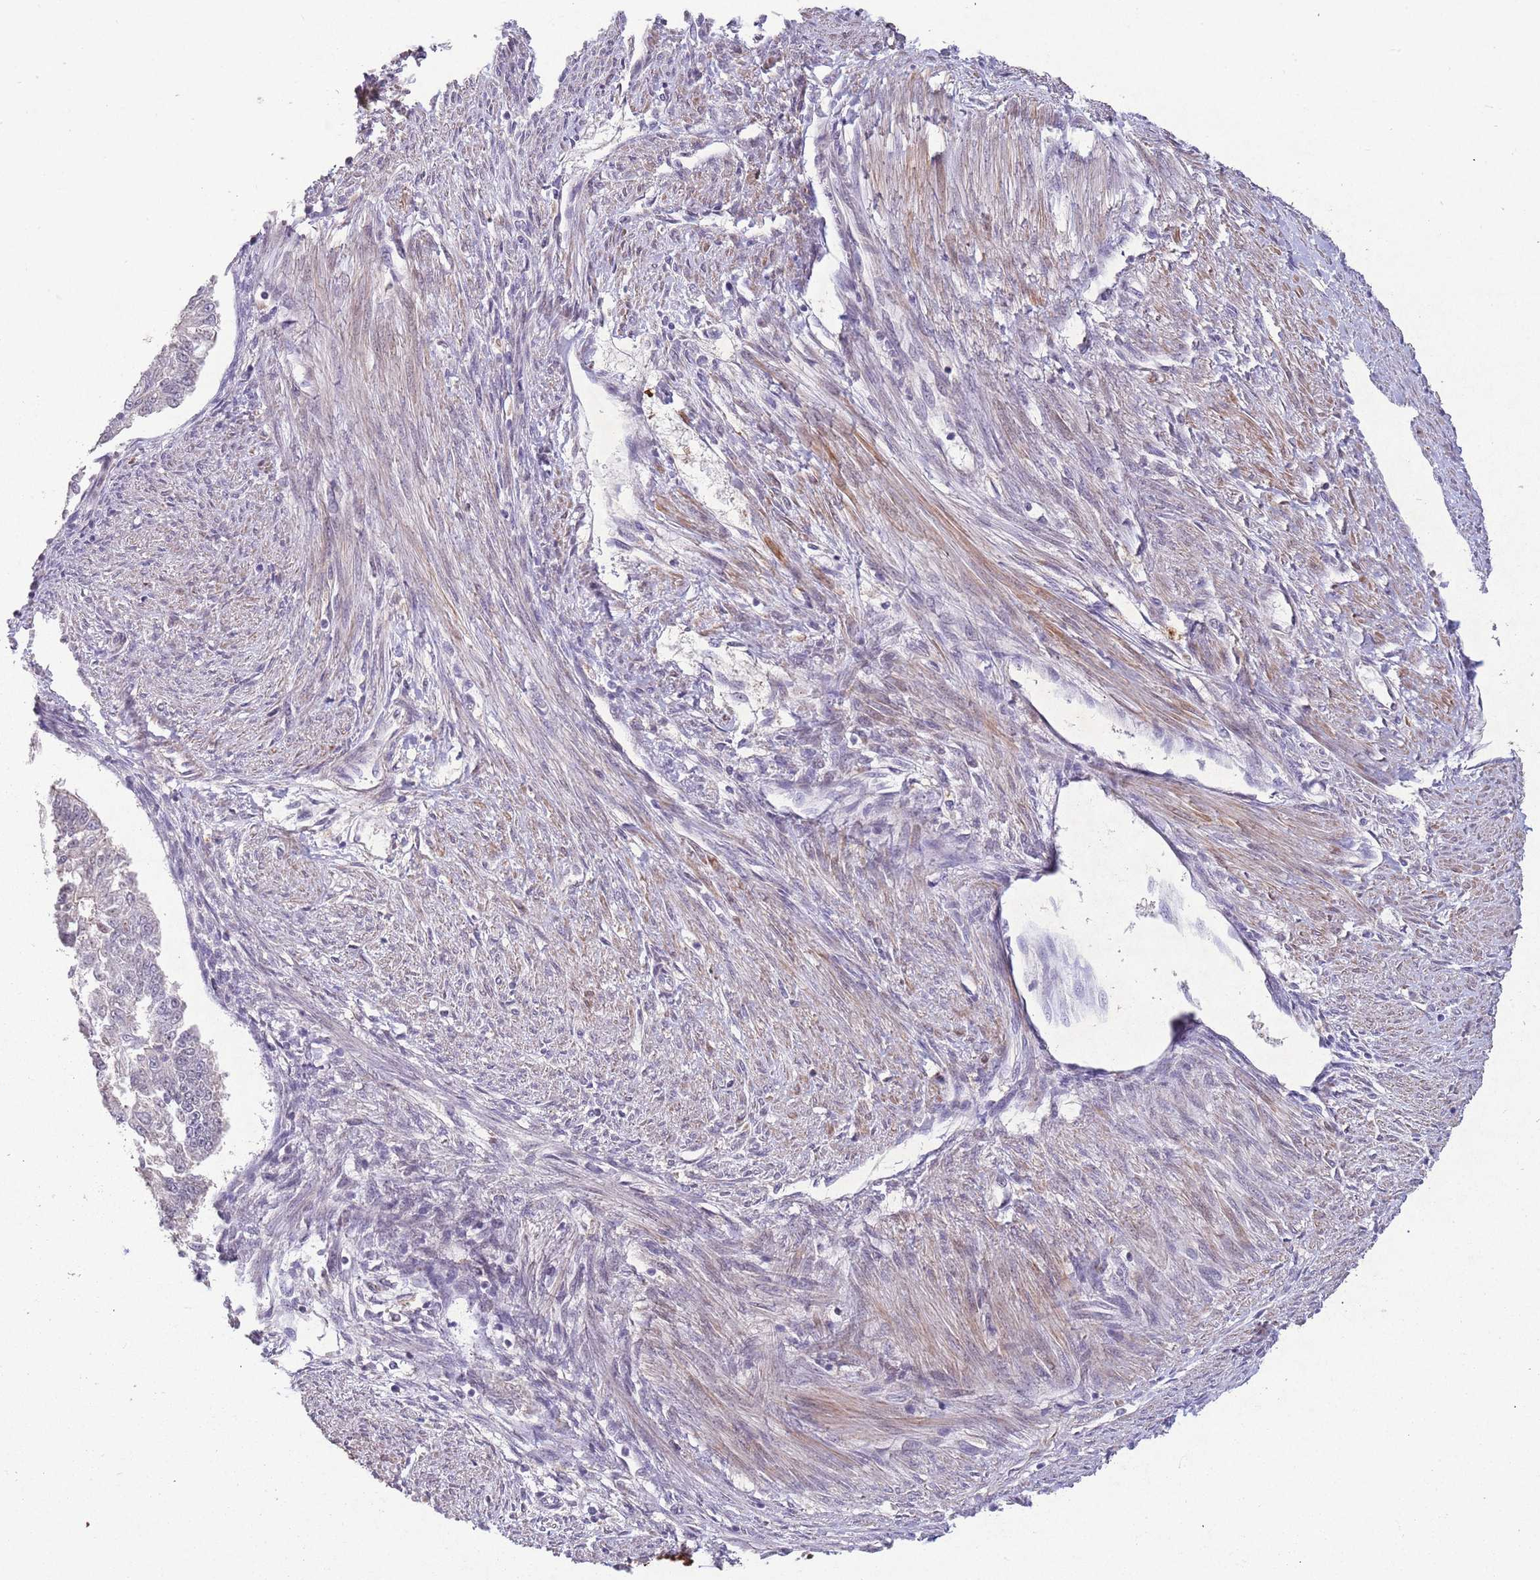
{"staining": {"intensity": "negative", "quantity": "none", "location": "none"}, "tissue": "endometrial cancer", "cell_type": "Tumor cells", "image_type": "cancer", "snomed": [{"axis": "morphology", "description": "Adenocarcinoma, NOS"}, {"axis": "topography", "description": "Endometrium"}], "caption": "Tumor cells are negative for protein expression in human endometrial cancer (adenocarcinoma).", "gene": "ZNF639", "patient": {"sex": "female", "age": 32}}